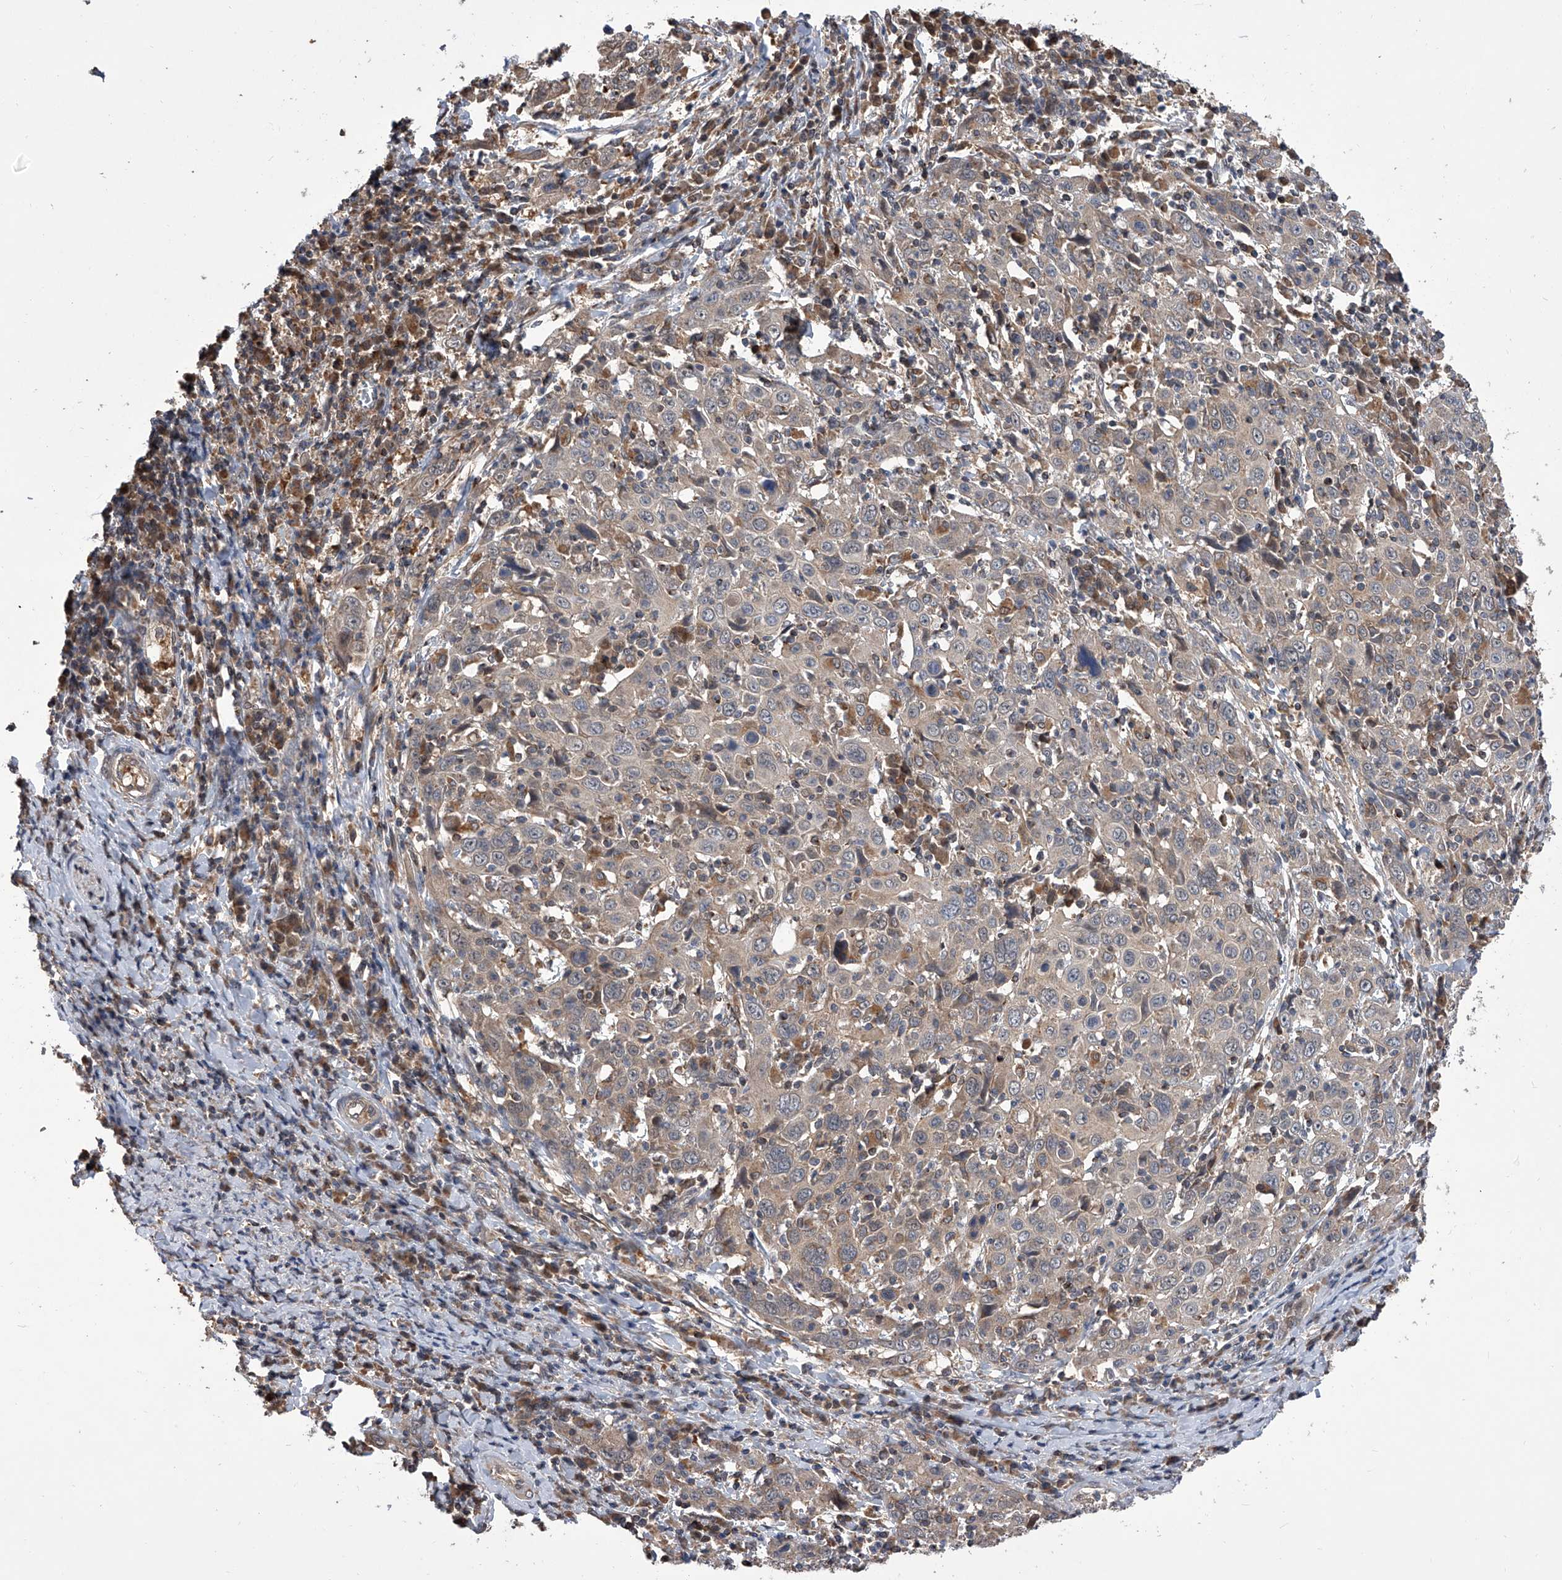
{"staining": {"intensity": "weak", "quantity": "<25%", "location": "cytoplasmic/membranous"}, "tissue": "cervical cancer", "cell_type": "Tumor cells", "image_type": "cancer", "snomed": [{"axis": "morphology", "description": "Squamous cell carcinoma, NOS"}, {"axis": "topography", "description": "Cervix"}], "caption": "Cervical squamous cell carcinoma stained for a protein using immunohistochemistry (IHC) displays no positivity tumor cells.", "gene": "GMDS", "patient": {"sex": "female", "age": 46}}